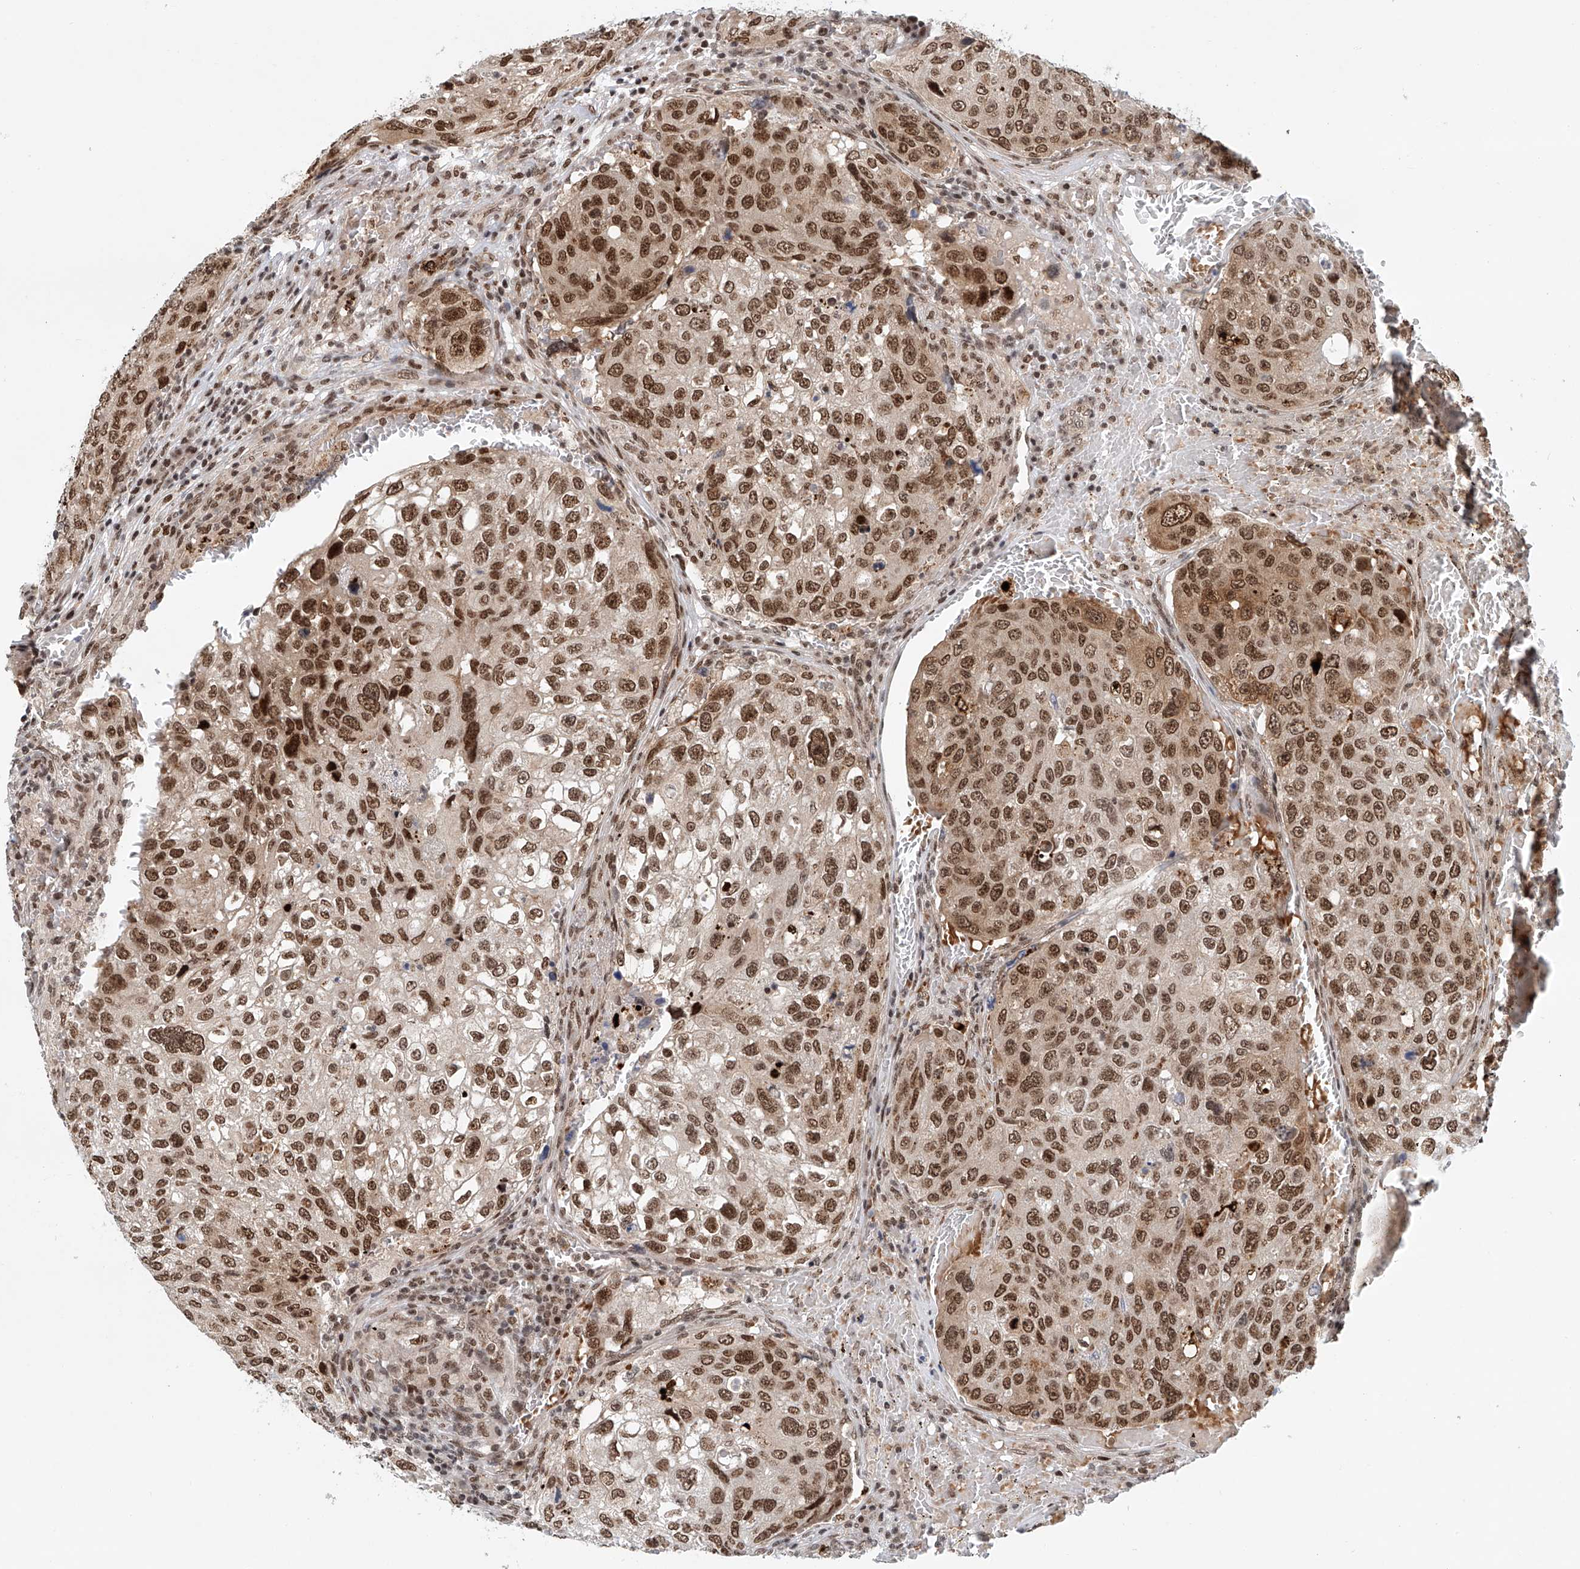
{"staining": {"intensity": "strong", "quantity": "25%-75%", "location": "nuclear"}, "tissue": "urothelial cancer", "cell_type": "Tumor cells", "image_type": "cancer", "snomed": [{"axis": "morphology", "description": "Urothelial carcinoma, High grade"}, {"axis": "topography", "description": "Lymph node"}, {"axis": "topography", "description": "Urinary bladder"}], "caption": "Urothelial cancer stained with DAB (3,3'-diaminobenzidine) immunohistochemistry (IHC) exhibits high levels of strong nuclear expression in approximately 25%-75% of tumor cells.", "gene": "ZNF470", "patient": {"sex": "male", "age": 51}}